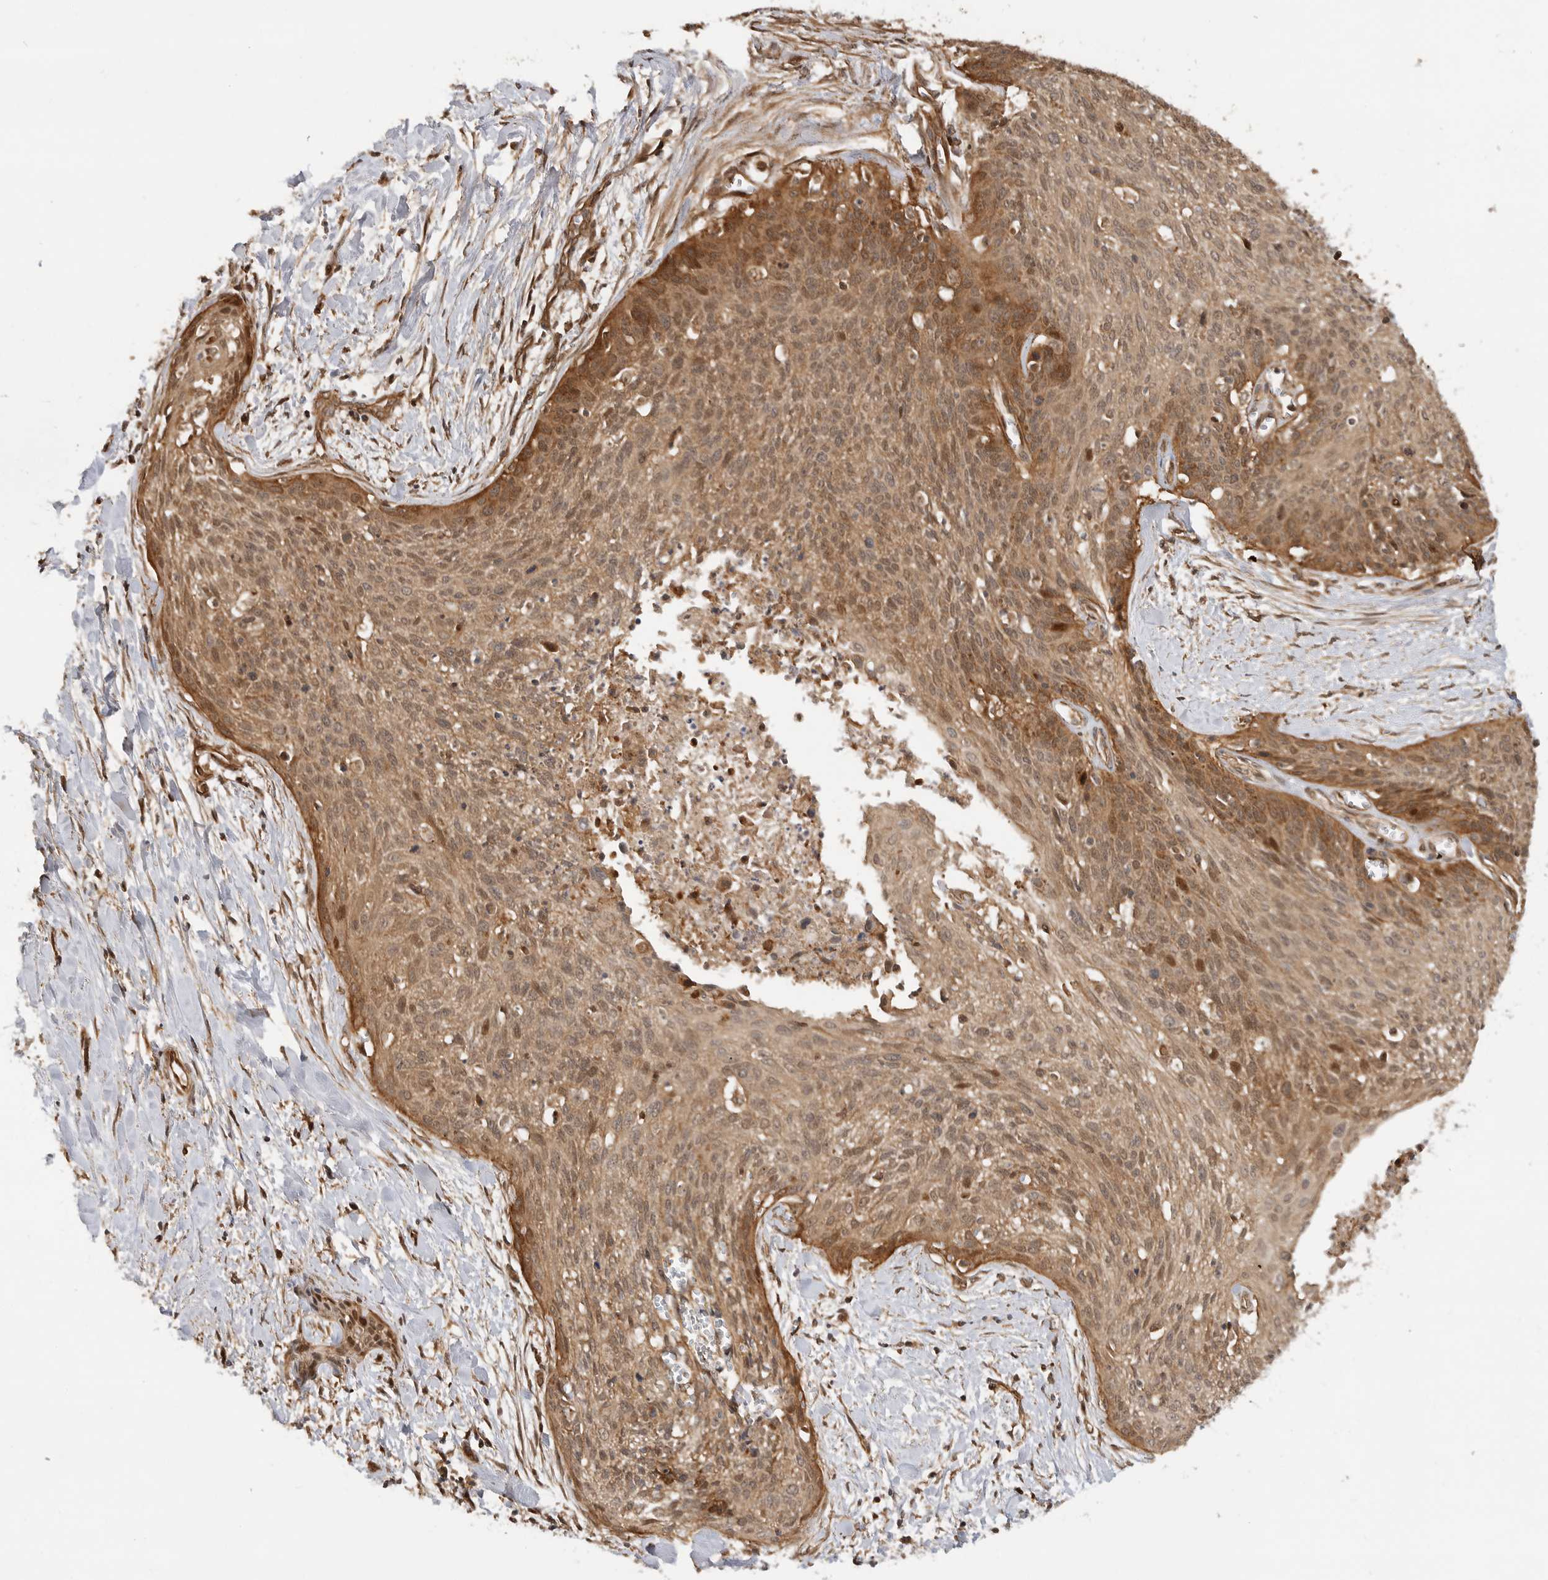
{"staining": {"intensity": "moderate", "quantity": ">75%", "location": "cytoplasmic/membranous,nuclear"}, "tissue": "cervical cancer", "cell_type": "Tumor cells", "image_type": "cancer", "snomed": [{"axis": "morphology", "description": "Squamous cell carcinoma, NOS"}, {"axis": "topography", "description": "Cervix"}], "caption": "Immunohistochemical staining of cervical cancer demonstrates moderate cytoplasmic/membranous and nuclear protein positivity in approximately >75% of tumor cells. The staining was performed using DAB to visualize the protein expression in brown, while the nuclei were stained in blue with hematoxylin (Magnification: 20x).", "gene": "ADPRS", "patient": {"sex": "female", "age": 55}}